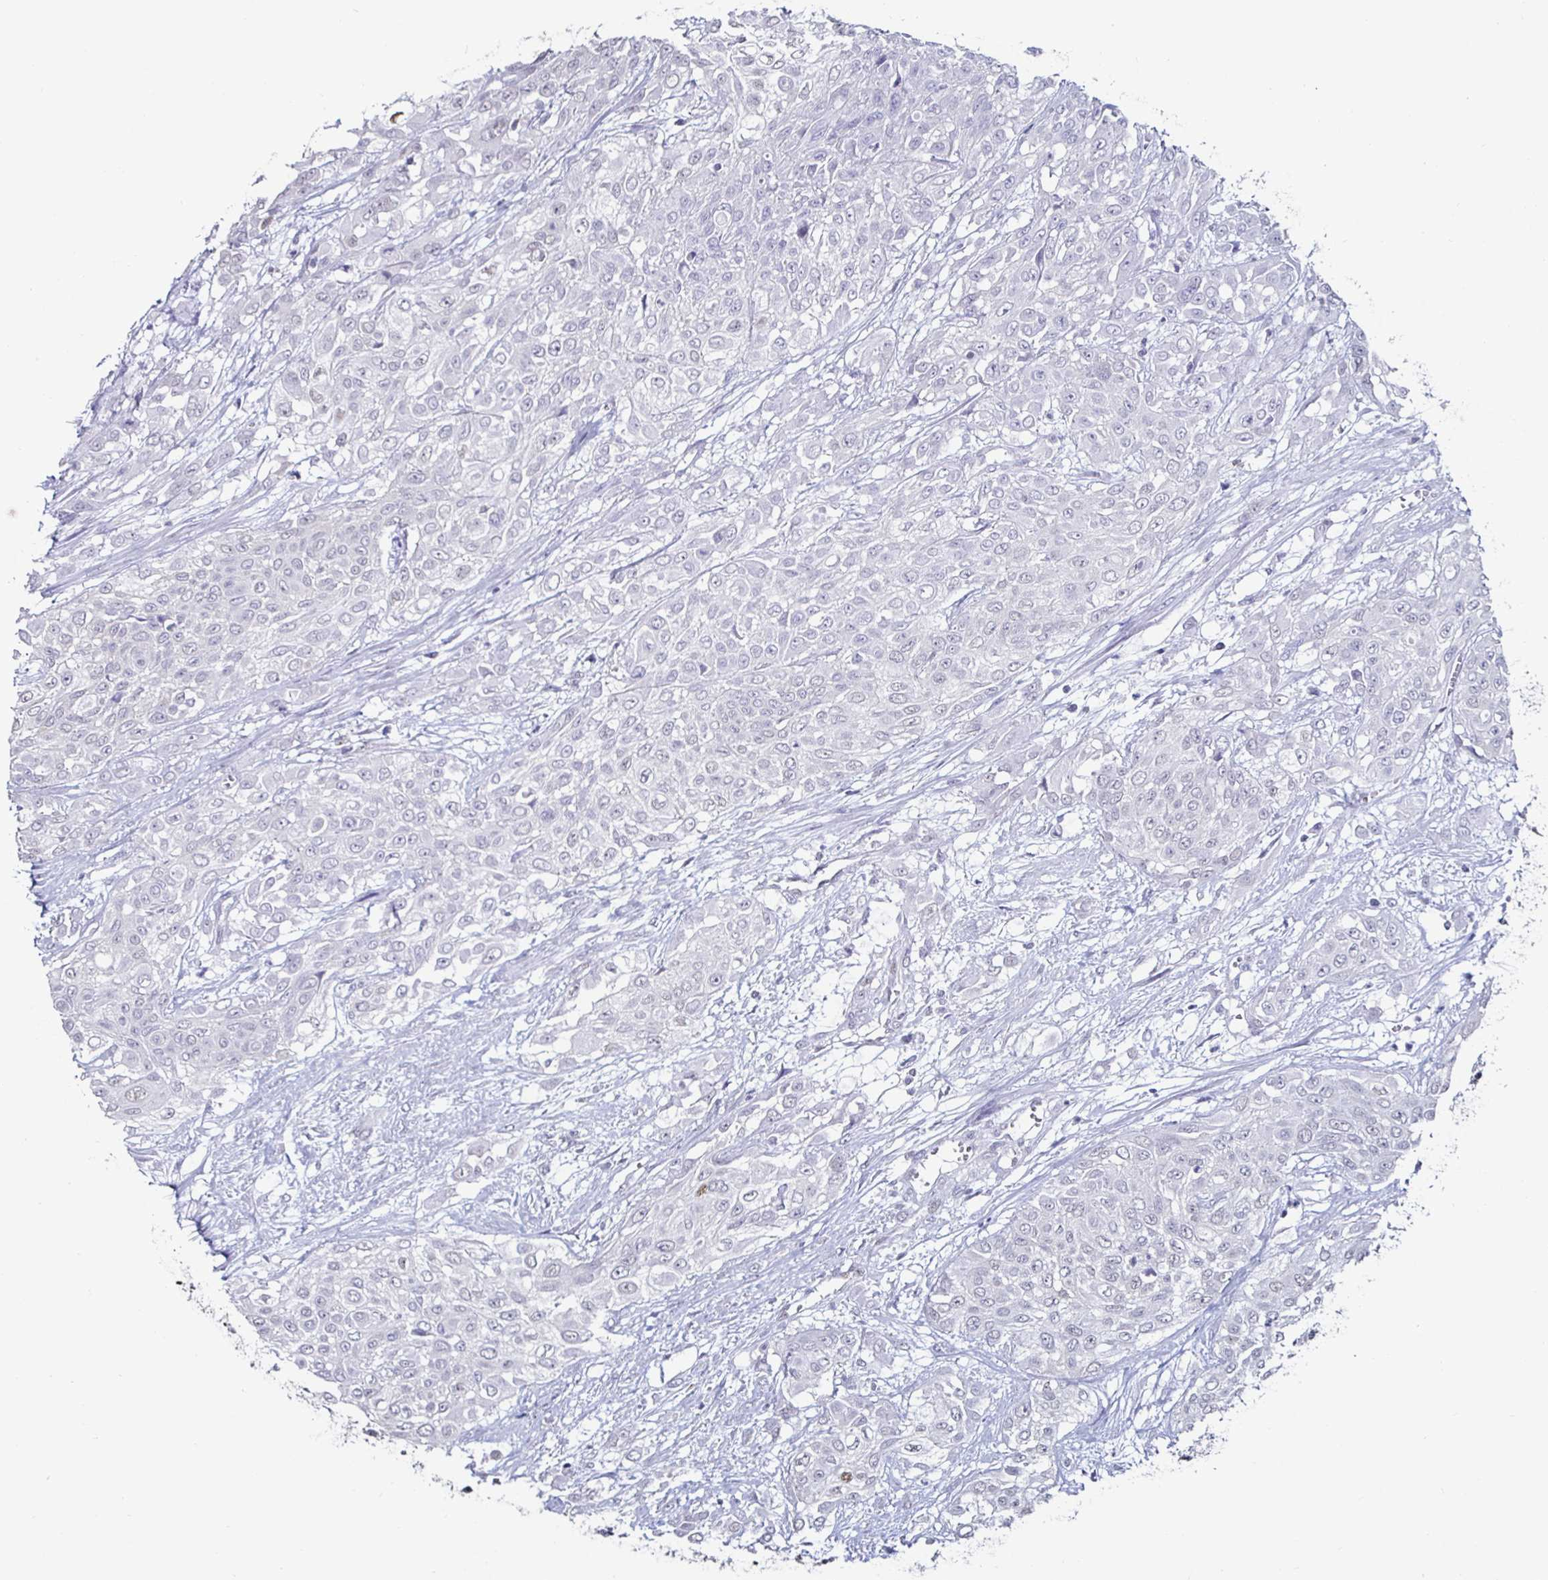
{"staining": {"intensity": "negative", "quantity": "none", "location": "none"}, "tissue": "urothelial cancer", "cell_type": "Tumor cells", "image_type": "cancer", "snomed": [{"axis": "morphology", "description": "Urothelial carcinoma, High grade"}, {"axis": "topography", "description": "Urinary bladder"}], "caption": "Tumor cells show no significant expression in urothelial carcinoma (high-grade).", "gene": "DDX39B", "patient": {"sex": "male", "age": 57}}